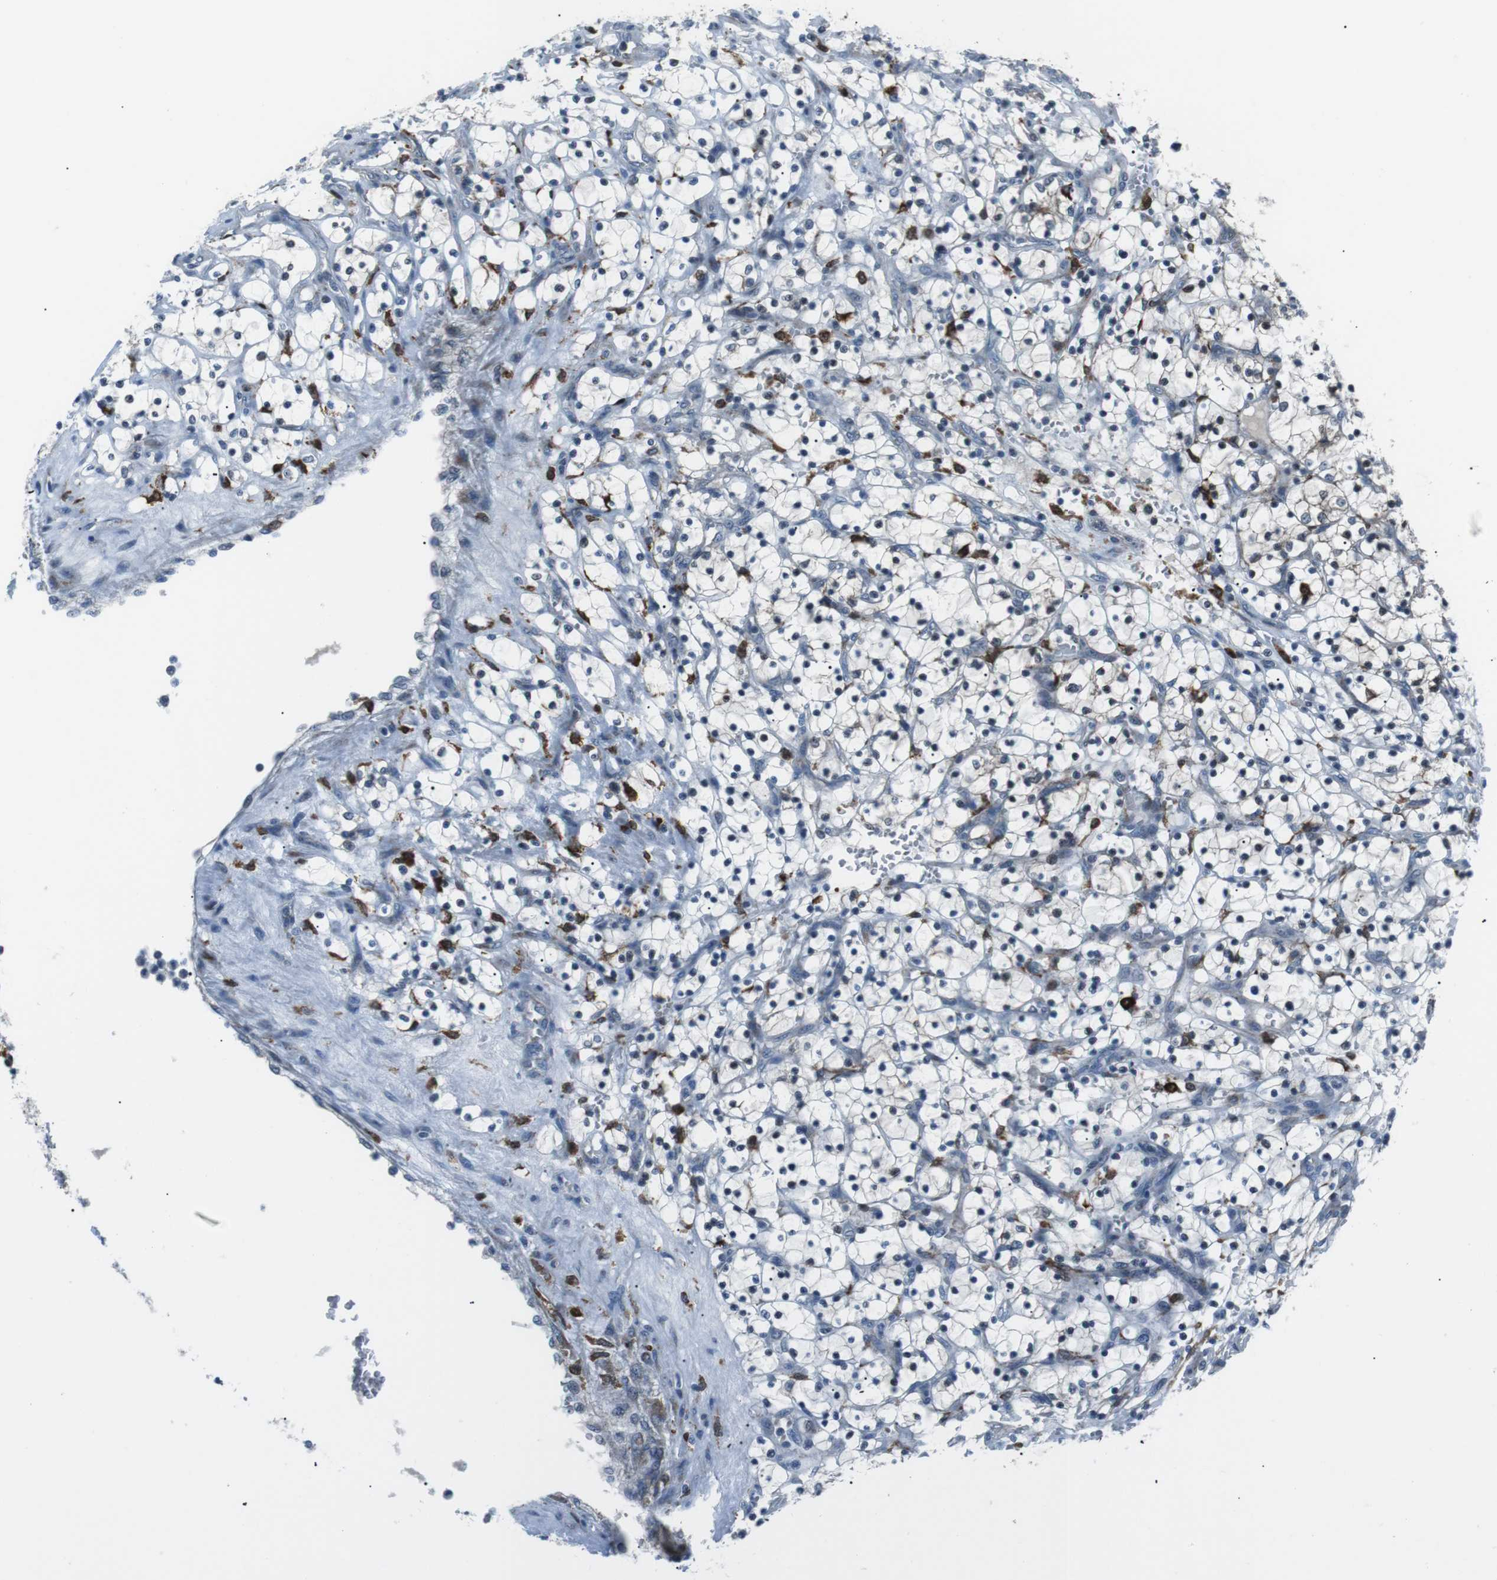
{"staining": {"intensity": "negative", "quantity": "none", "location": "none"}, "tissue": "renal cancer", "cell_type": "Tumor cells", "image_type": "cancer", "snomed": [{"axis": "morphology", "description": "Adenocarcinoma, NOS"}, {"axis": "topography", "description": "Kidney"}], "caption": "DAB (3,3'-diaminobenzidine) immunohistochemical staining of renal cancer exhibits no significant staining in tumor cells. (DAB IHC with hematoxylin counter stain).", "gene": "BLNK", "patient": {"sex": "female", "age": 69}}